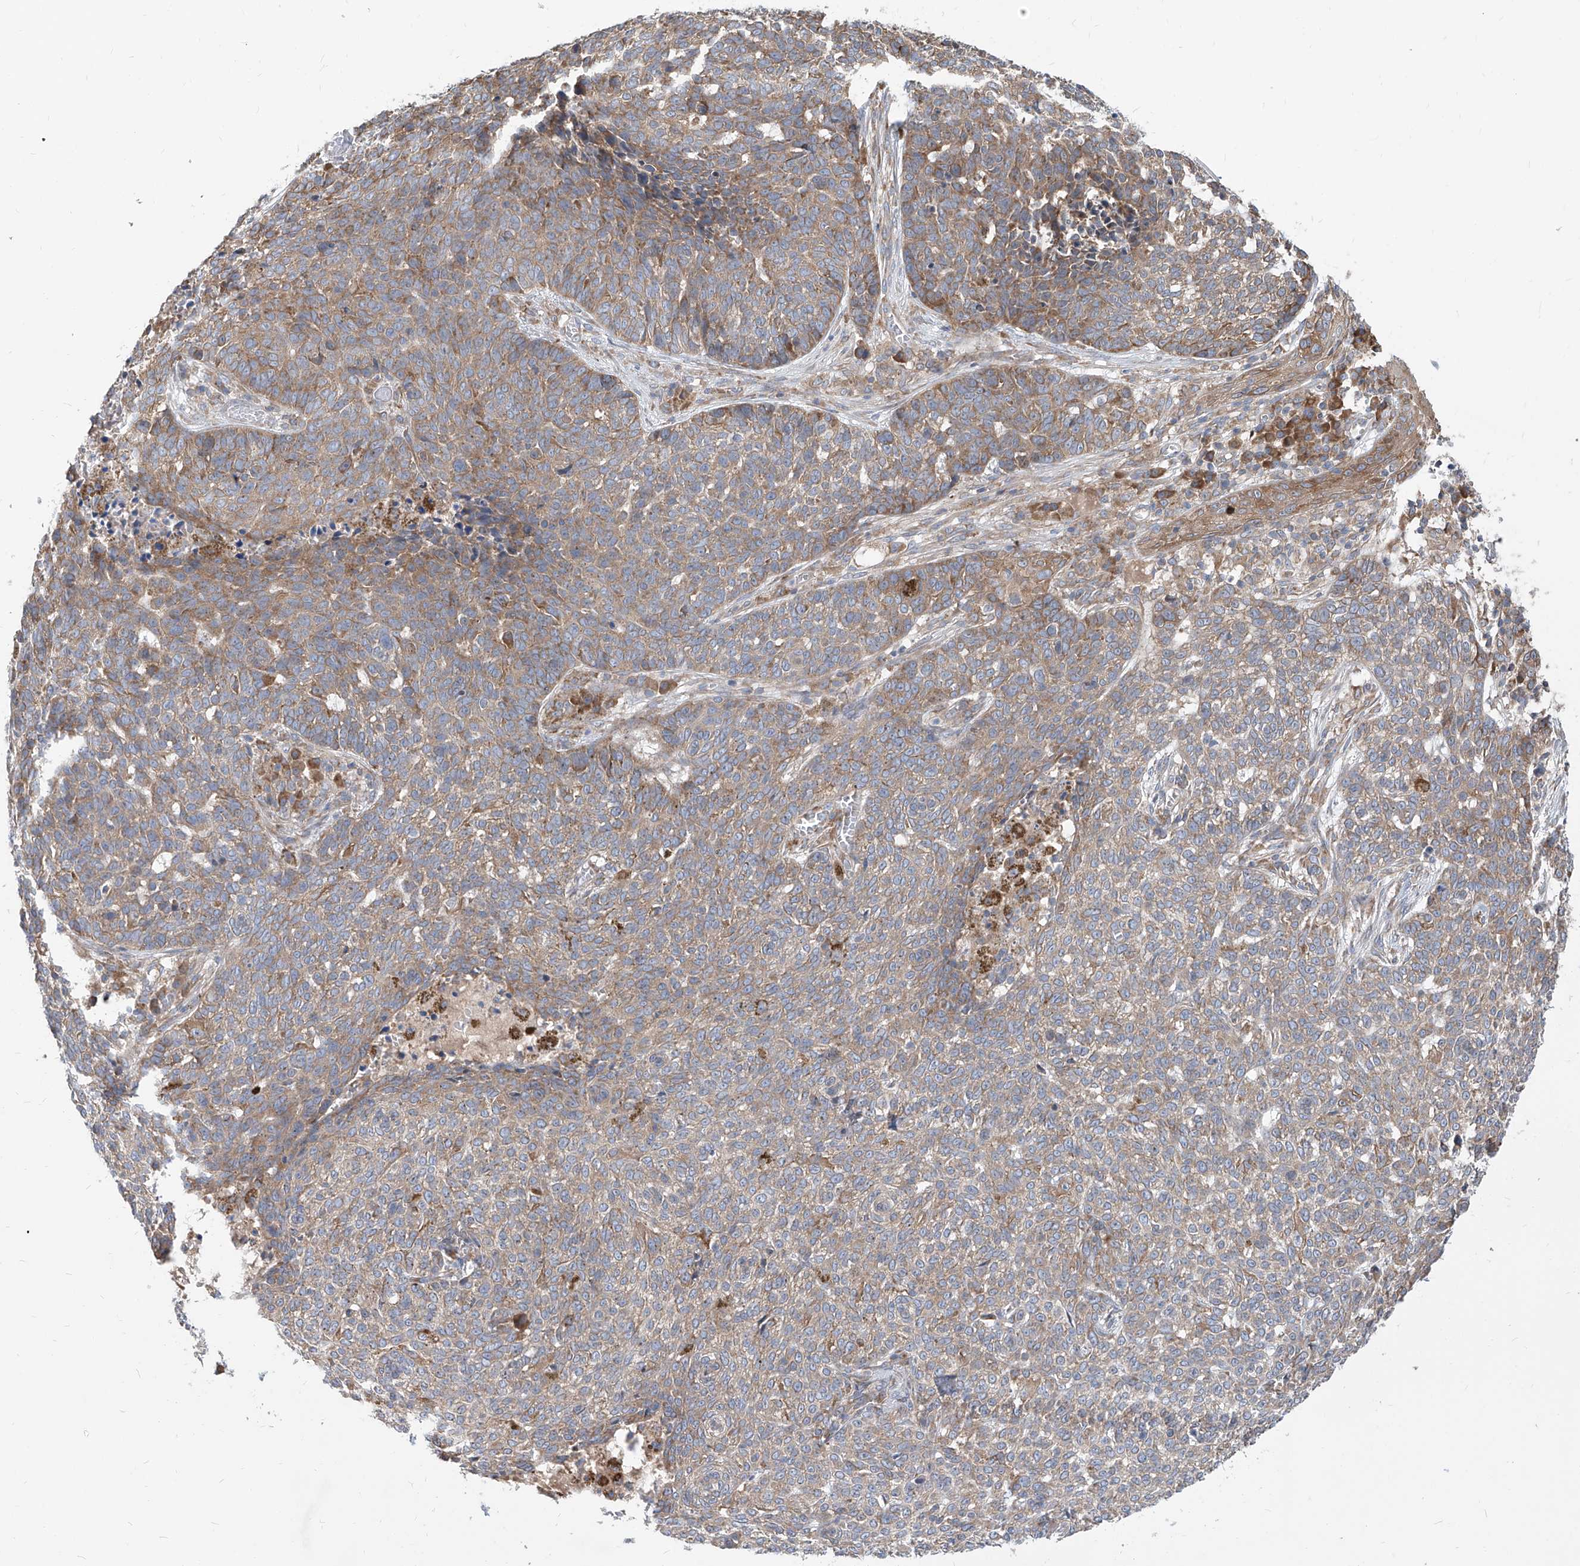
{"staining": {"intensity": "weak", "quantity": ">75%", "location": "cytoplasmic/membranous"}, "tissue": "skin cancer", "cell_type": "Tumor cells", "image_type": "cancer", "snomed": [{"axis": "morphology", "description": "Basal cell carcinoma"}, {"axis": "topography", "description": "Skin"}], "caption": "Weak cytoplasmic/membranous protein staining is present in approximately >75% of tumor cells in skin cancer. (DAB (3,3'-diaminobenzidine) IHC with brightfield microscopy, high magnification).", "gene": "FAM83B", "patient": {"sex": "male", "age": 85}}